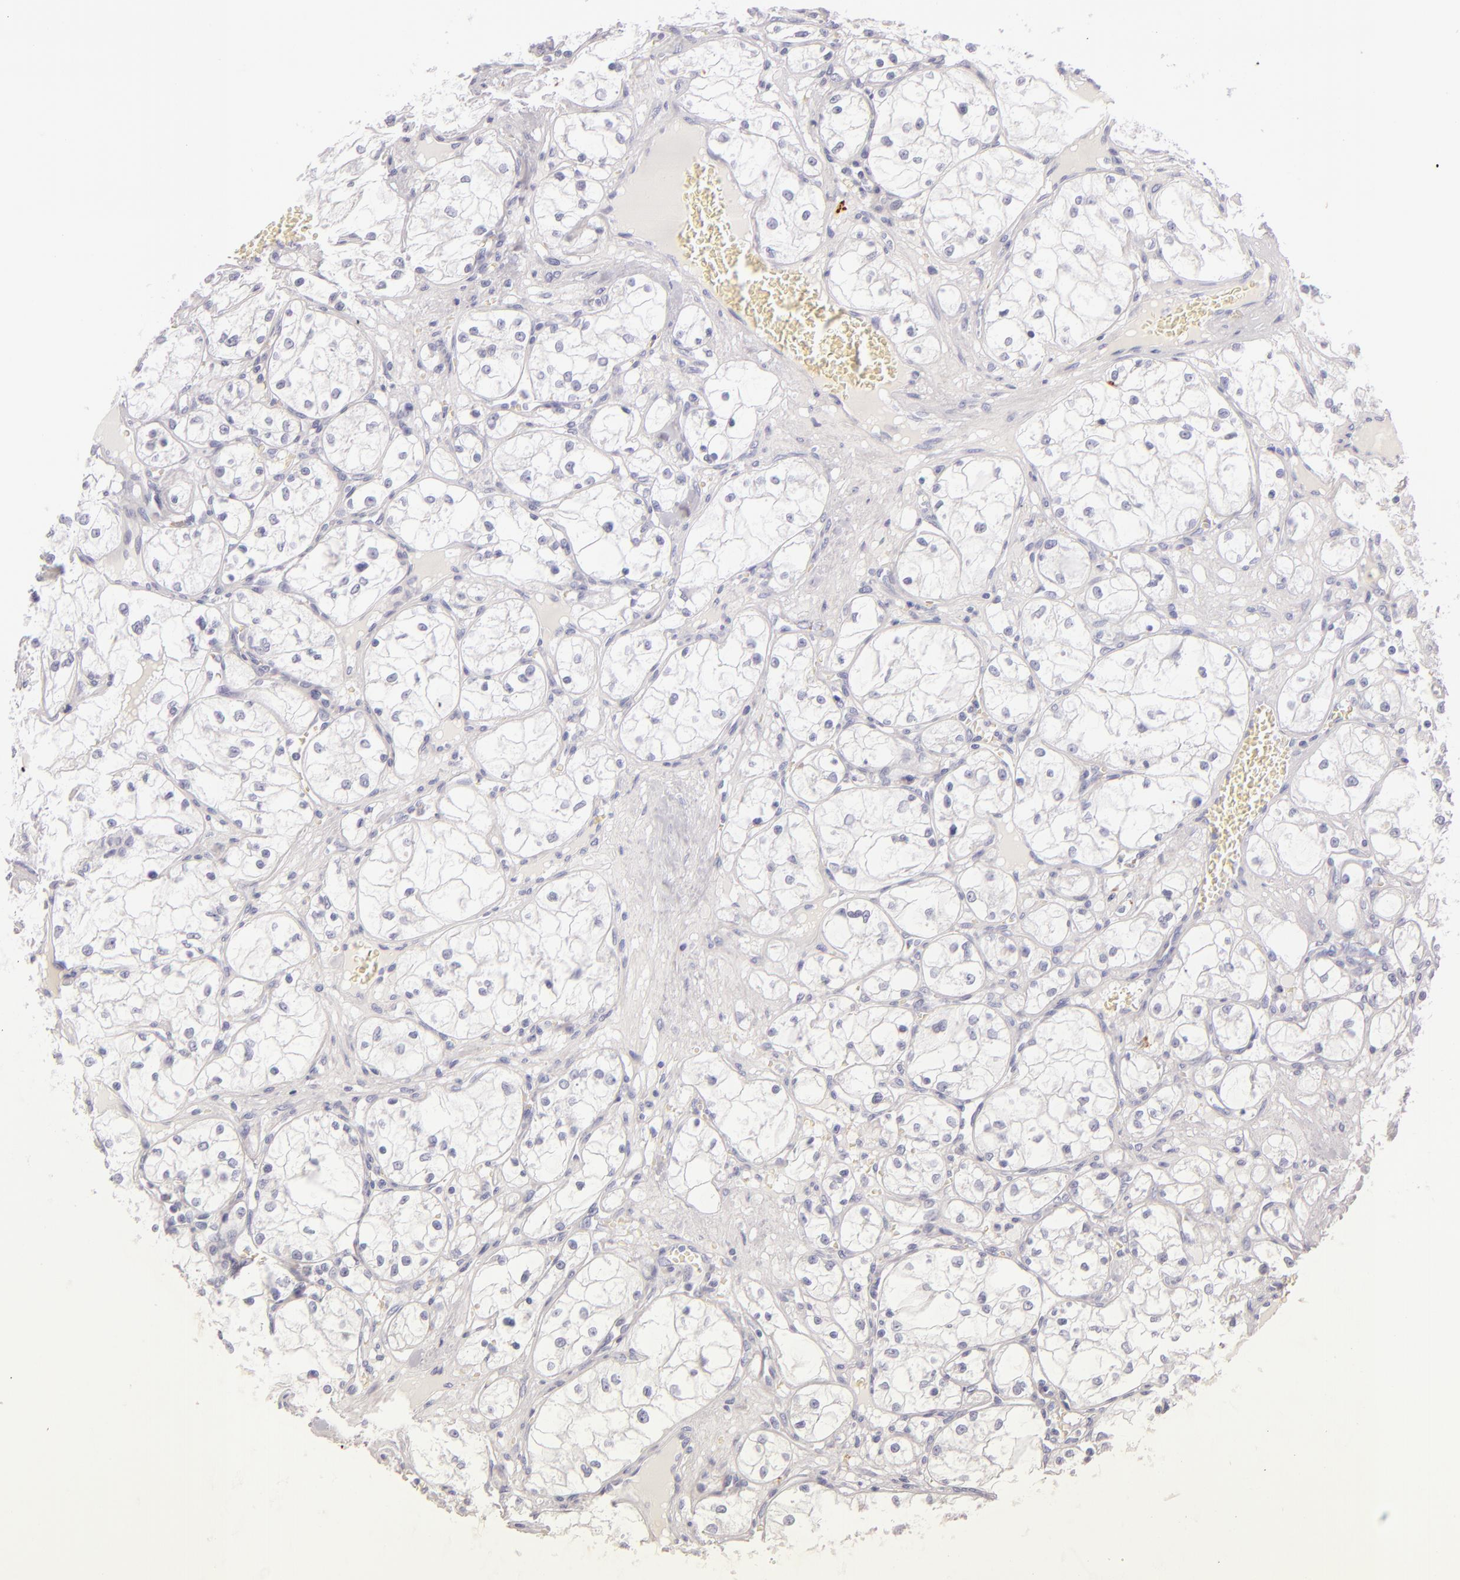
{"staining": {"intensity": "negative", "quantity": "none", "location": "none"}, "tissue": "renal cancer", "cell_type": "Tumor cells", "image_type": "cancer", "snomed": [{"axis": "morphology", "description": "Adenocarcinoma, NOS"}, {"axis": "topography", "description": "Kidney"}], "caption": "Tumor cells are negative for protein expression in human renal cancer (adenocarcinoma). (Stains: DAB immunohistochemistry (IHC) with hematoxylin counter stain, Microscopy: brightfield microscopy at high magnification).", "gene": "CD207", "patient": {"sex": "male", "age": 61}}